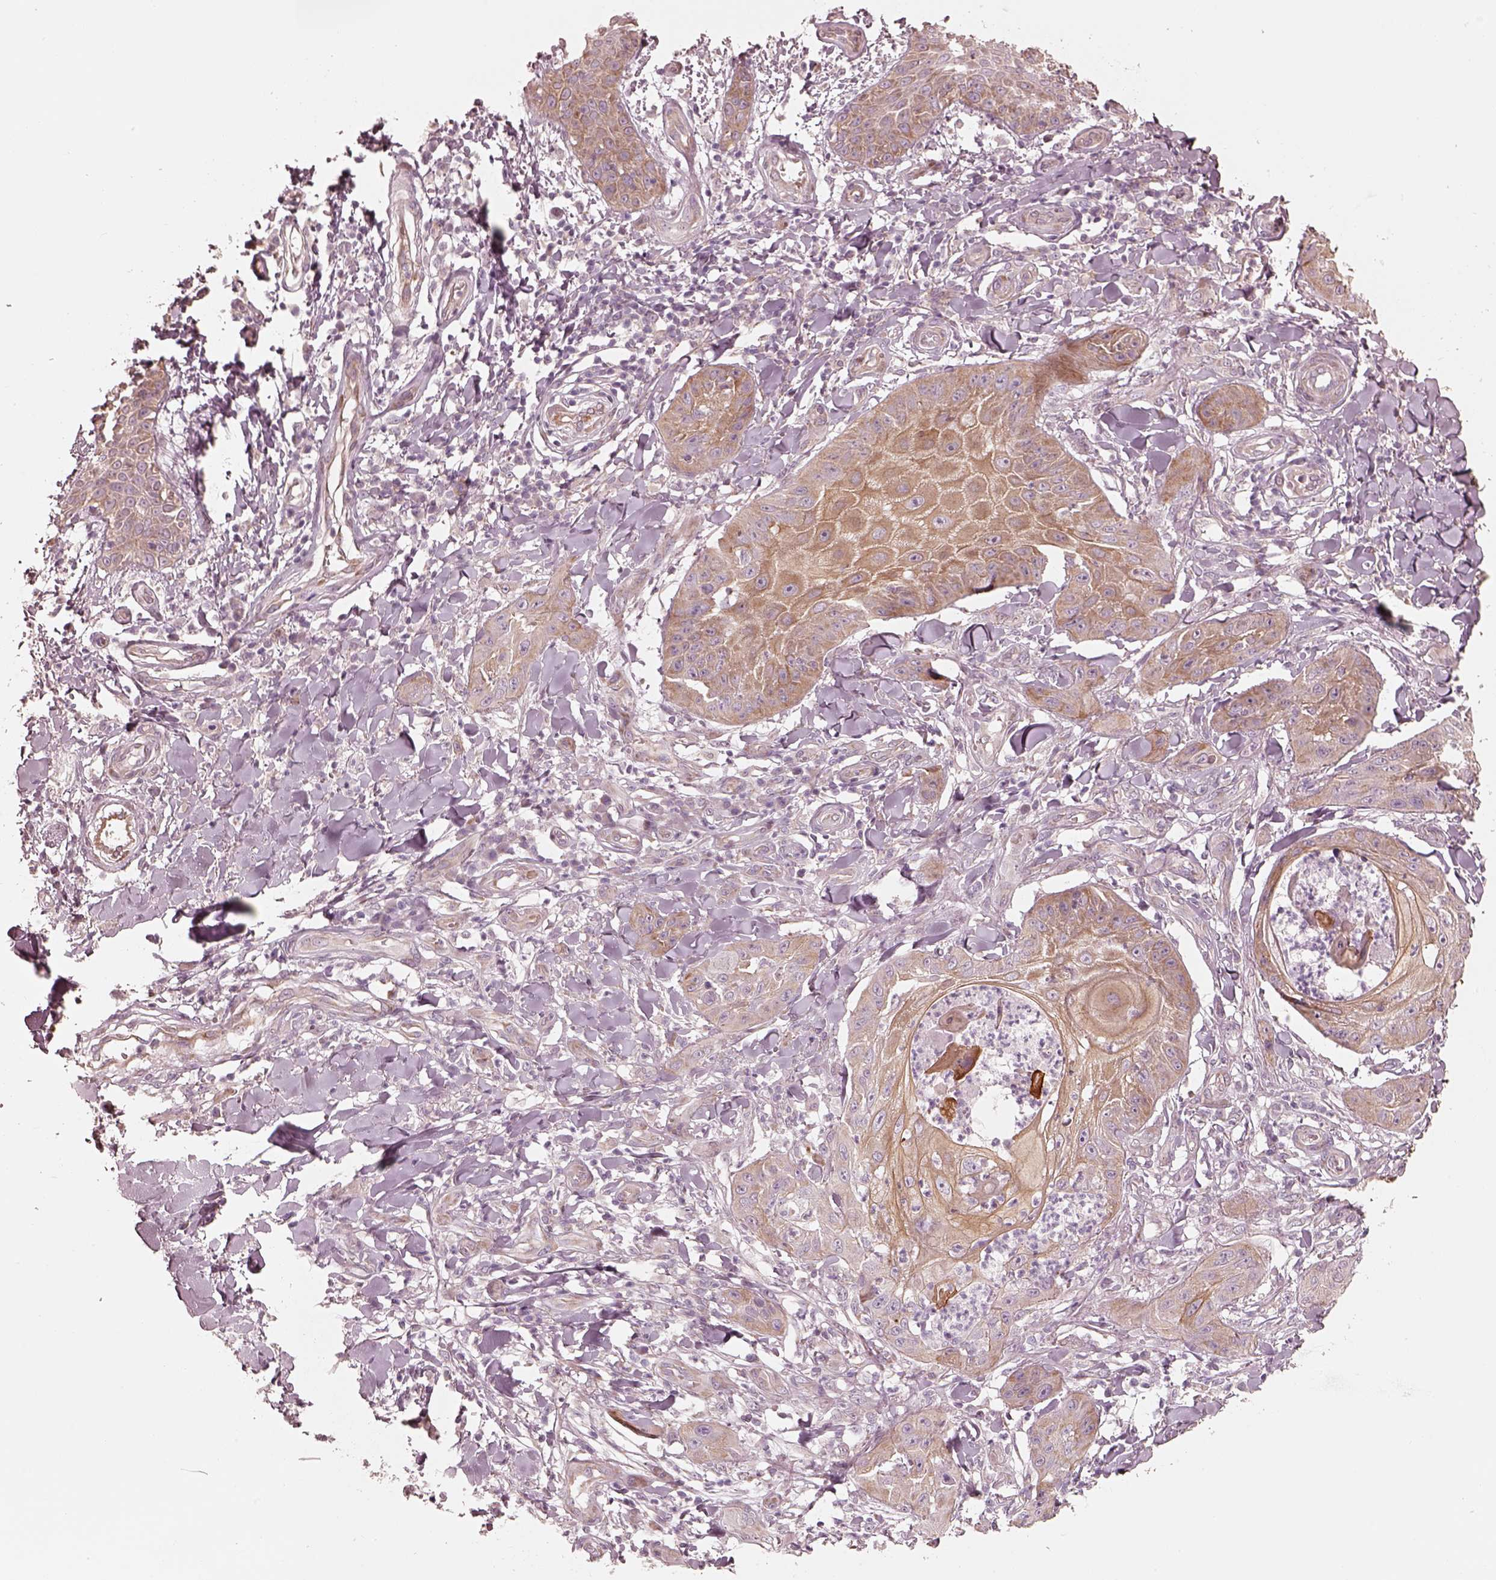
{"staining": {"intensity": "moderate", "quantity": "25%-75%", "location": "cytoplasmic/membranous"}, "tissue": "skin cancer", "cell_type": "Tumor cells", "image_type": "cancer", "snomed": [{"axis": "morphology", "description": "Squamous cell carcinoma, NOS"}, {"axis": "topography", "description": "Skin"}], "caption": "Human skin squamous cell carcinoma stained with a protein marker demonstrates moderate staining in tumor cells.", "gene": "RAB3C", "patient": {"sex": "male", "age": 70}}